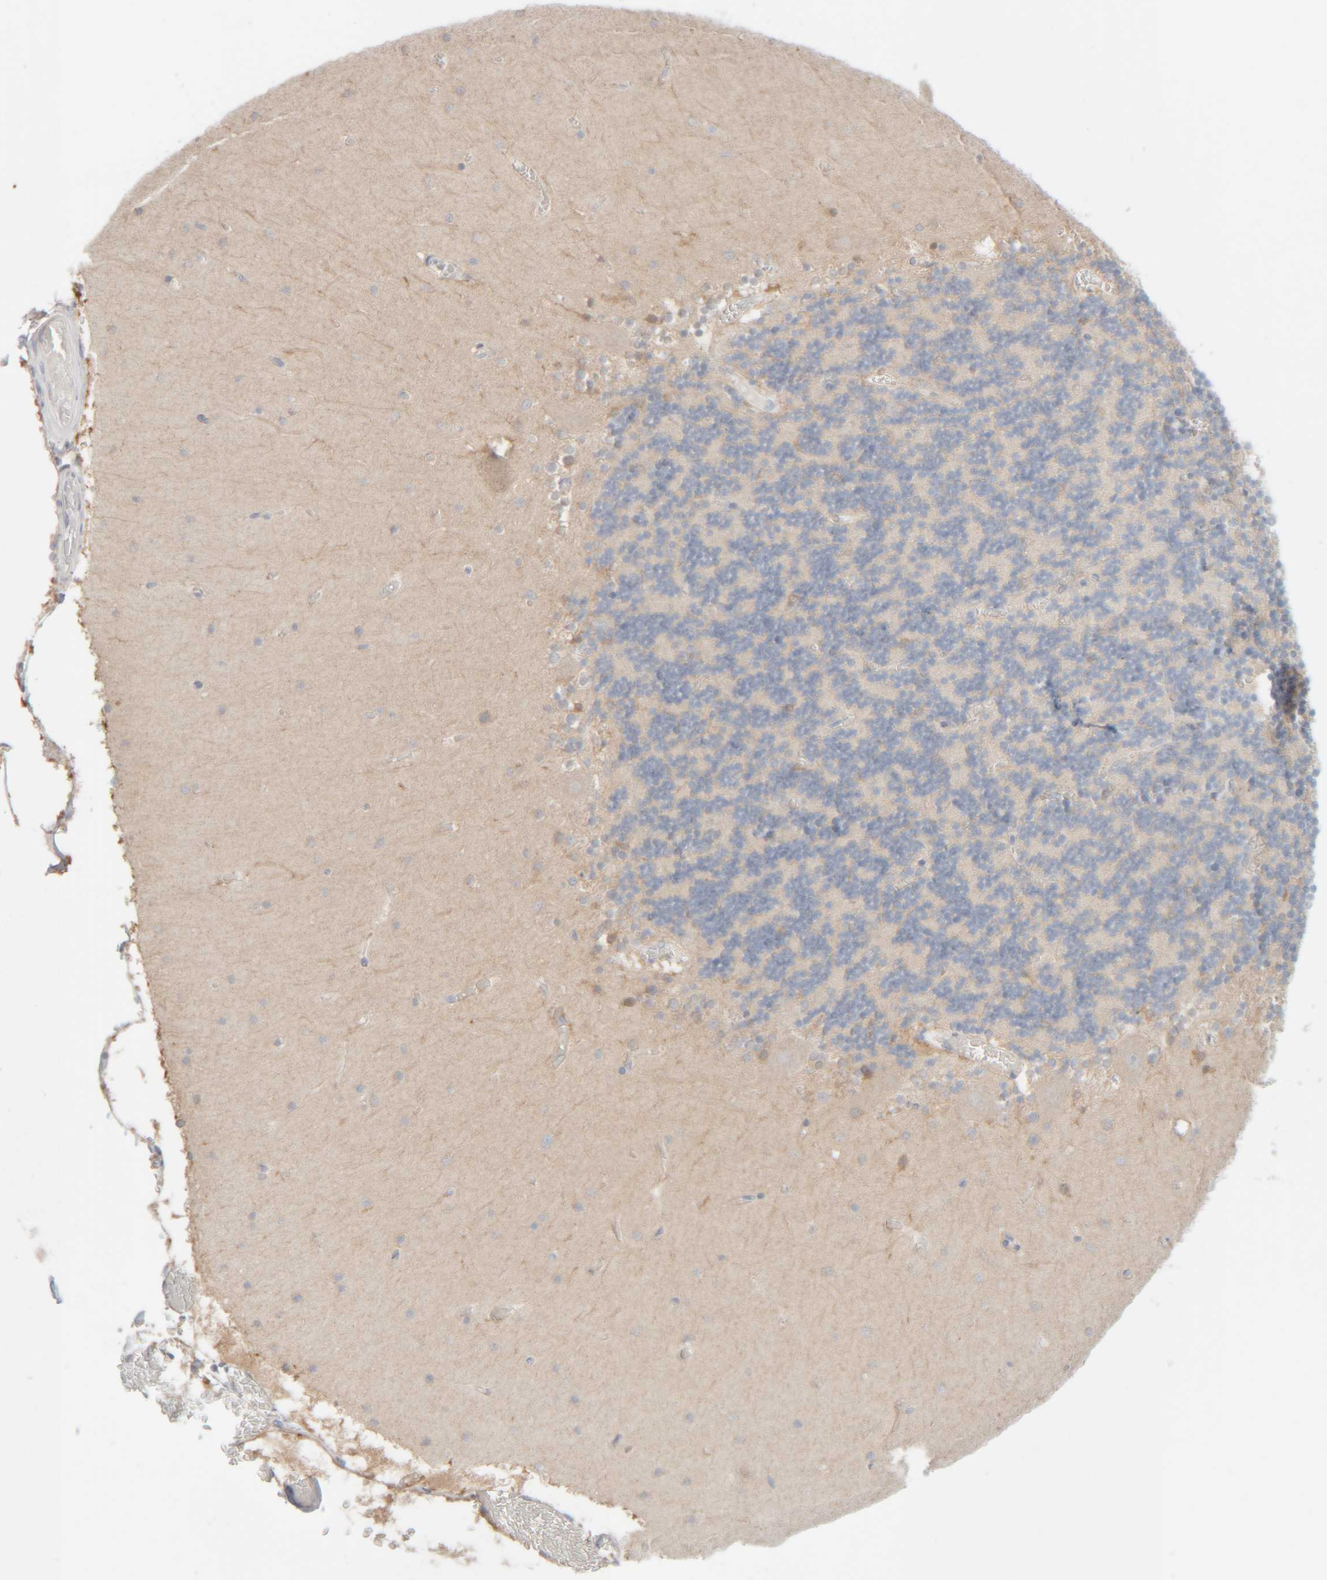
{"staining": {"intensity": "negative", "quantity": "none", "location": "none"}, "tissue": "cerebellum", "cell_type": "Cells in granular layer", "image_type": "normal", "snomed": [{"axis": "morphology", "description": "Normal tissue, NOS"}, {"axis": "topography", "description": "Cerebellum"}], "caption": "A high-resolution histopathology image shows immunohistochemistry (IHC) staining of normal cerebellum, which displays no significant expression in cells in granular layer. (DAB immunohistochemistry with hematoxylin counter stain).", "gene": "RIDA", "patient": {"sex": "female", "age": 28}}